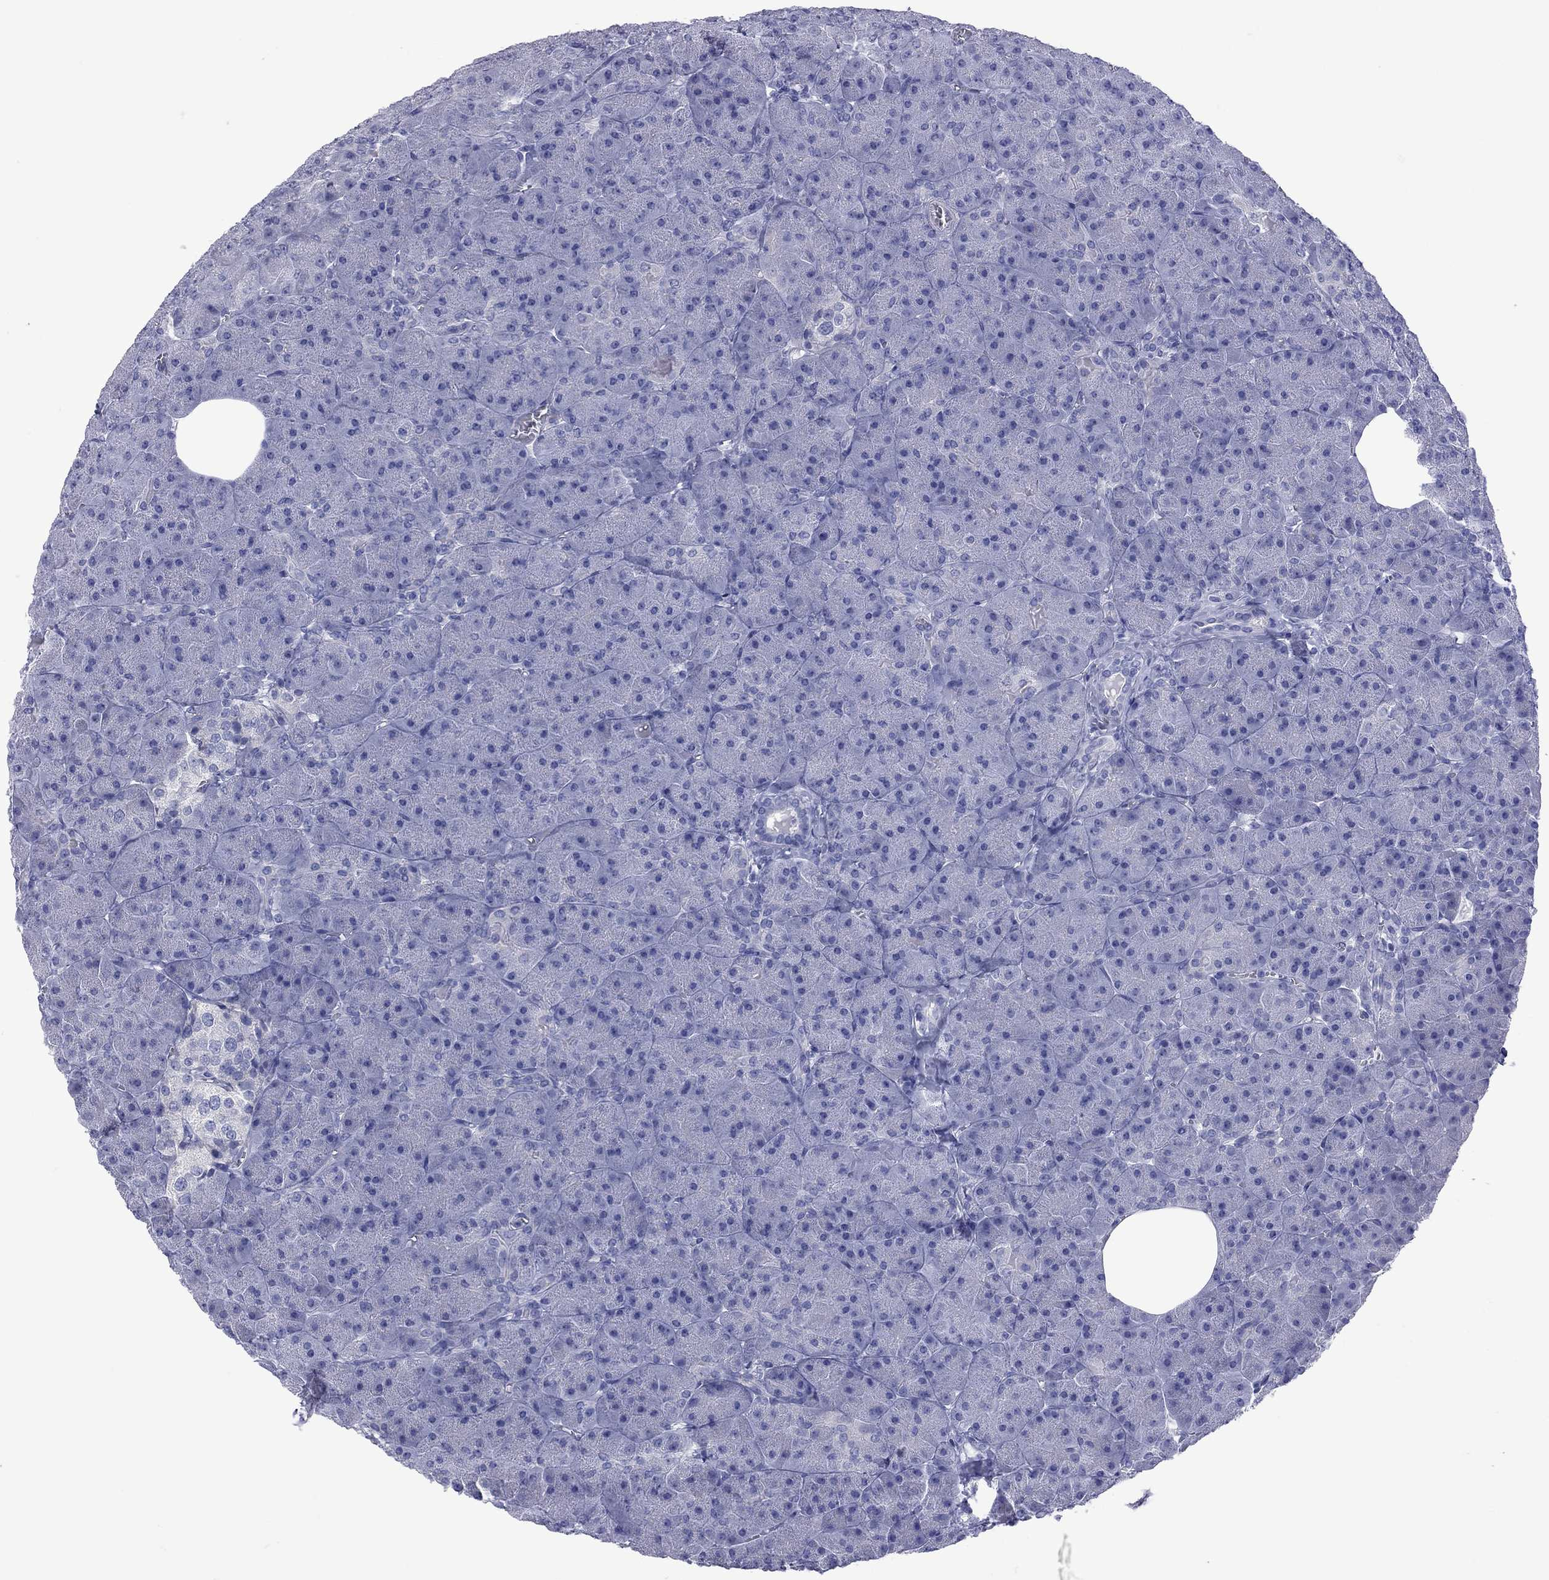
{"staining": {"intensity": "negative", "quantity": "none", "location": "none"}, "tissue": "pancreas", "cell_type": "Exocrine glandular cells", "image_type": "normal", "snomed": [{"axis": "morphology", "description": "Normal tissue, NOS"}, {"axis": "topography", "description": "Pancreas"}], "caption": "A high-resolution image shows immunohistochemistry (IHC) staining of unremarkable pancreas, which reveals no significant positivity in exocrine glandular cells. (DAB (3,3'-diaminobenzidine) IHC visualized using brightfield microscopy, high magnification).", "gene": "EPPIN", "patient": {"sex": "male", "age": 61}}